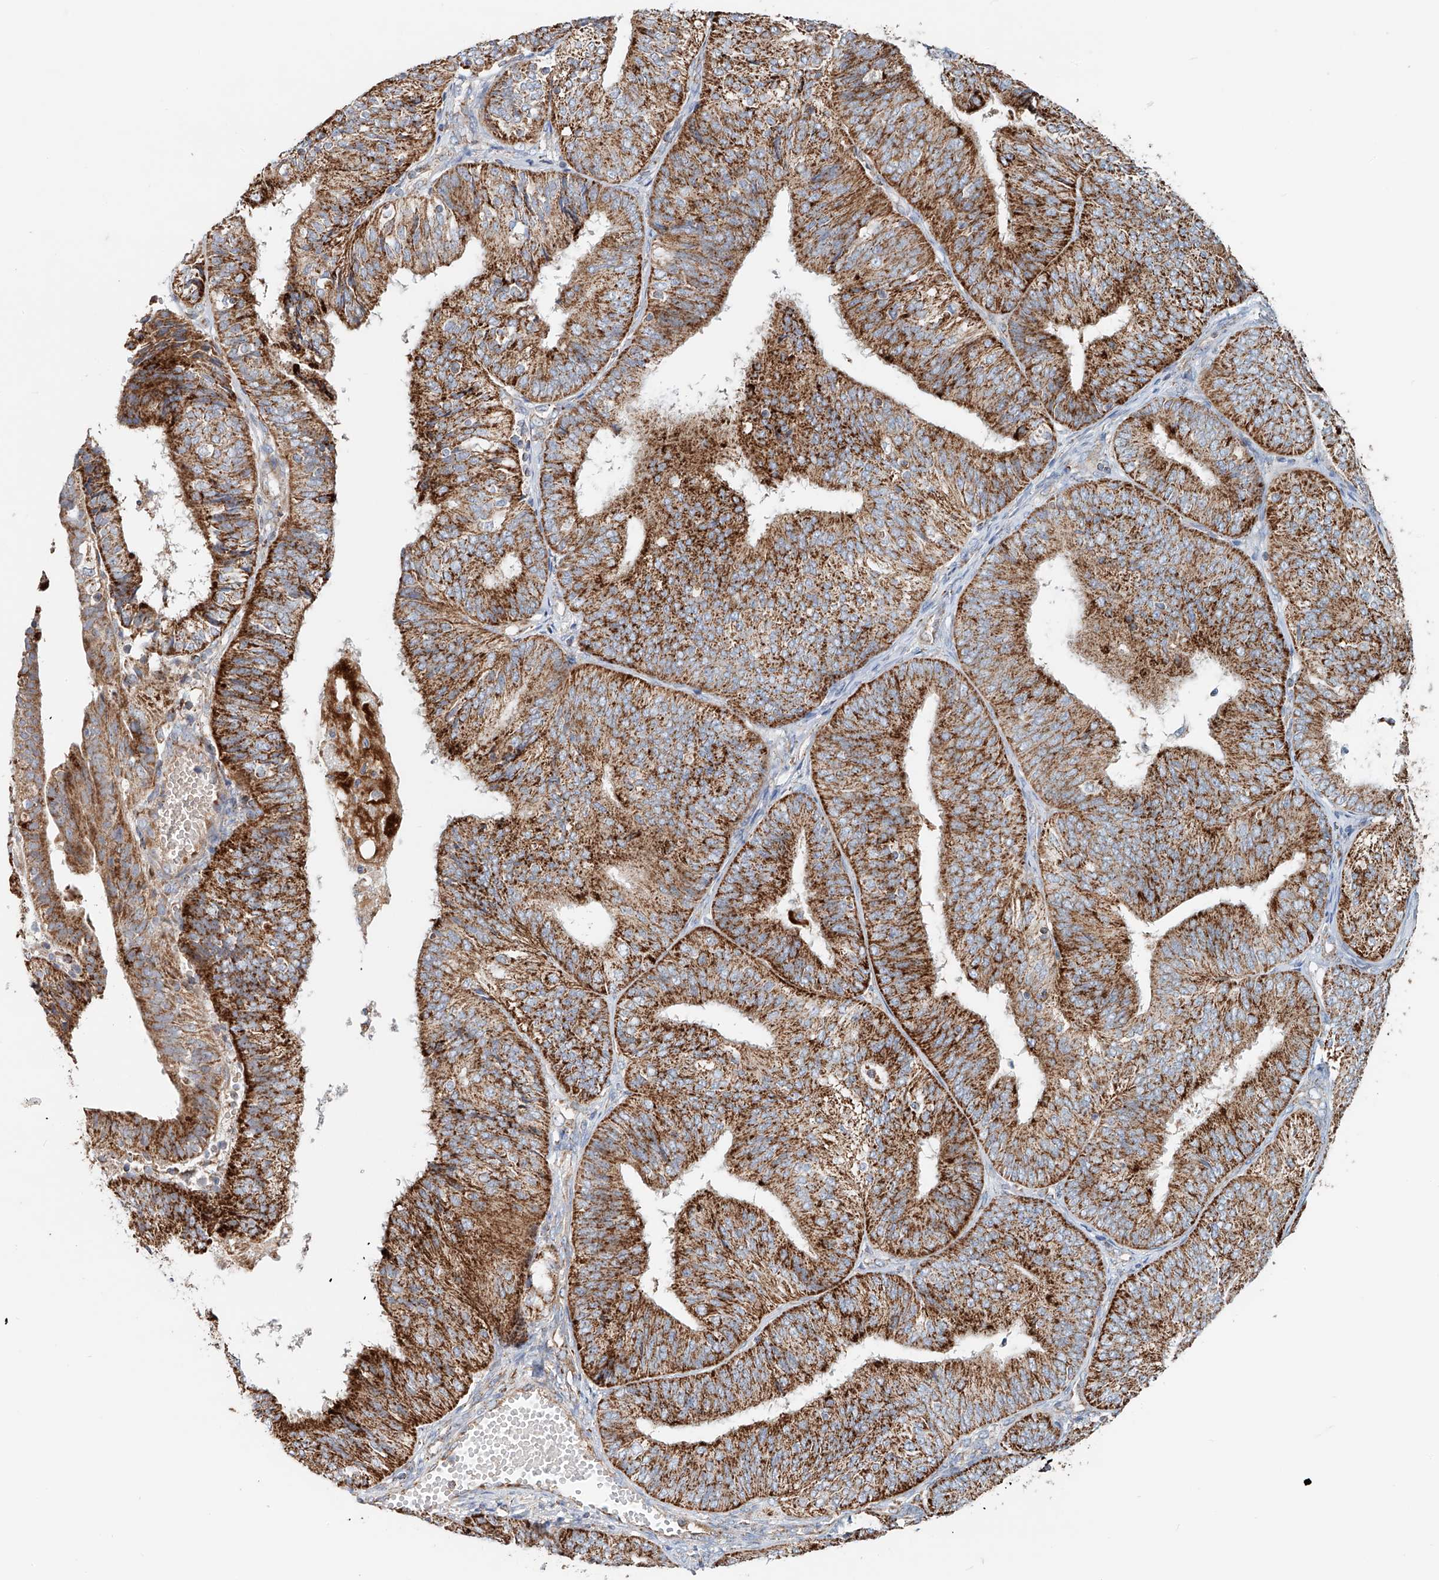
{"staining": {"intensity": "strong", "quantity": ">75%", "location": "cytoplasmic/membranous"}, "tissue": "endometrial cancer", "cell_type": "Tumor cells", "image_type": "cancer", "snomed": [{"axis": "morphology", "description": "Adenocarcinoma, NOS"}, {"axis": "topography", "description": "Endometrium"}], "caption": "Immunohistochemistry (IHC) image of neoplastic tissue: human endometrial cancer (adenocarcinoma) stained using IHC demonstrates high levels of strong protein expression localized specifically in the cytoplasmic/membranous of tumor cells, appearing as a cytoplasmic/membranous brown color.", "gene": "CARD10", "patient": {"sex": "female", "age": 58}}